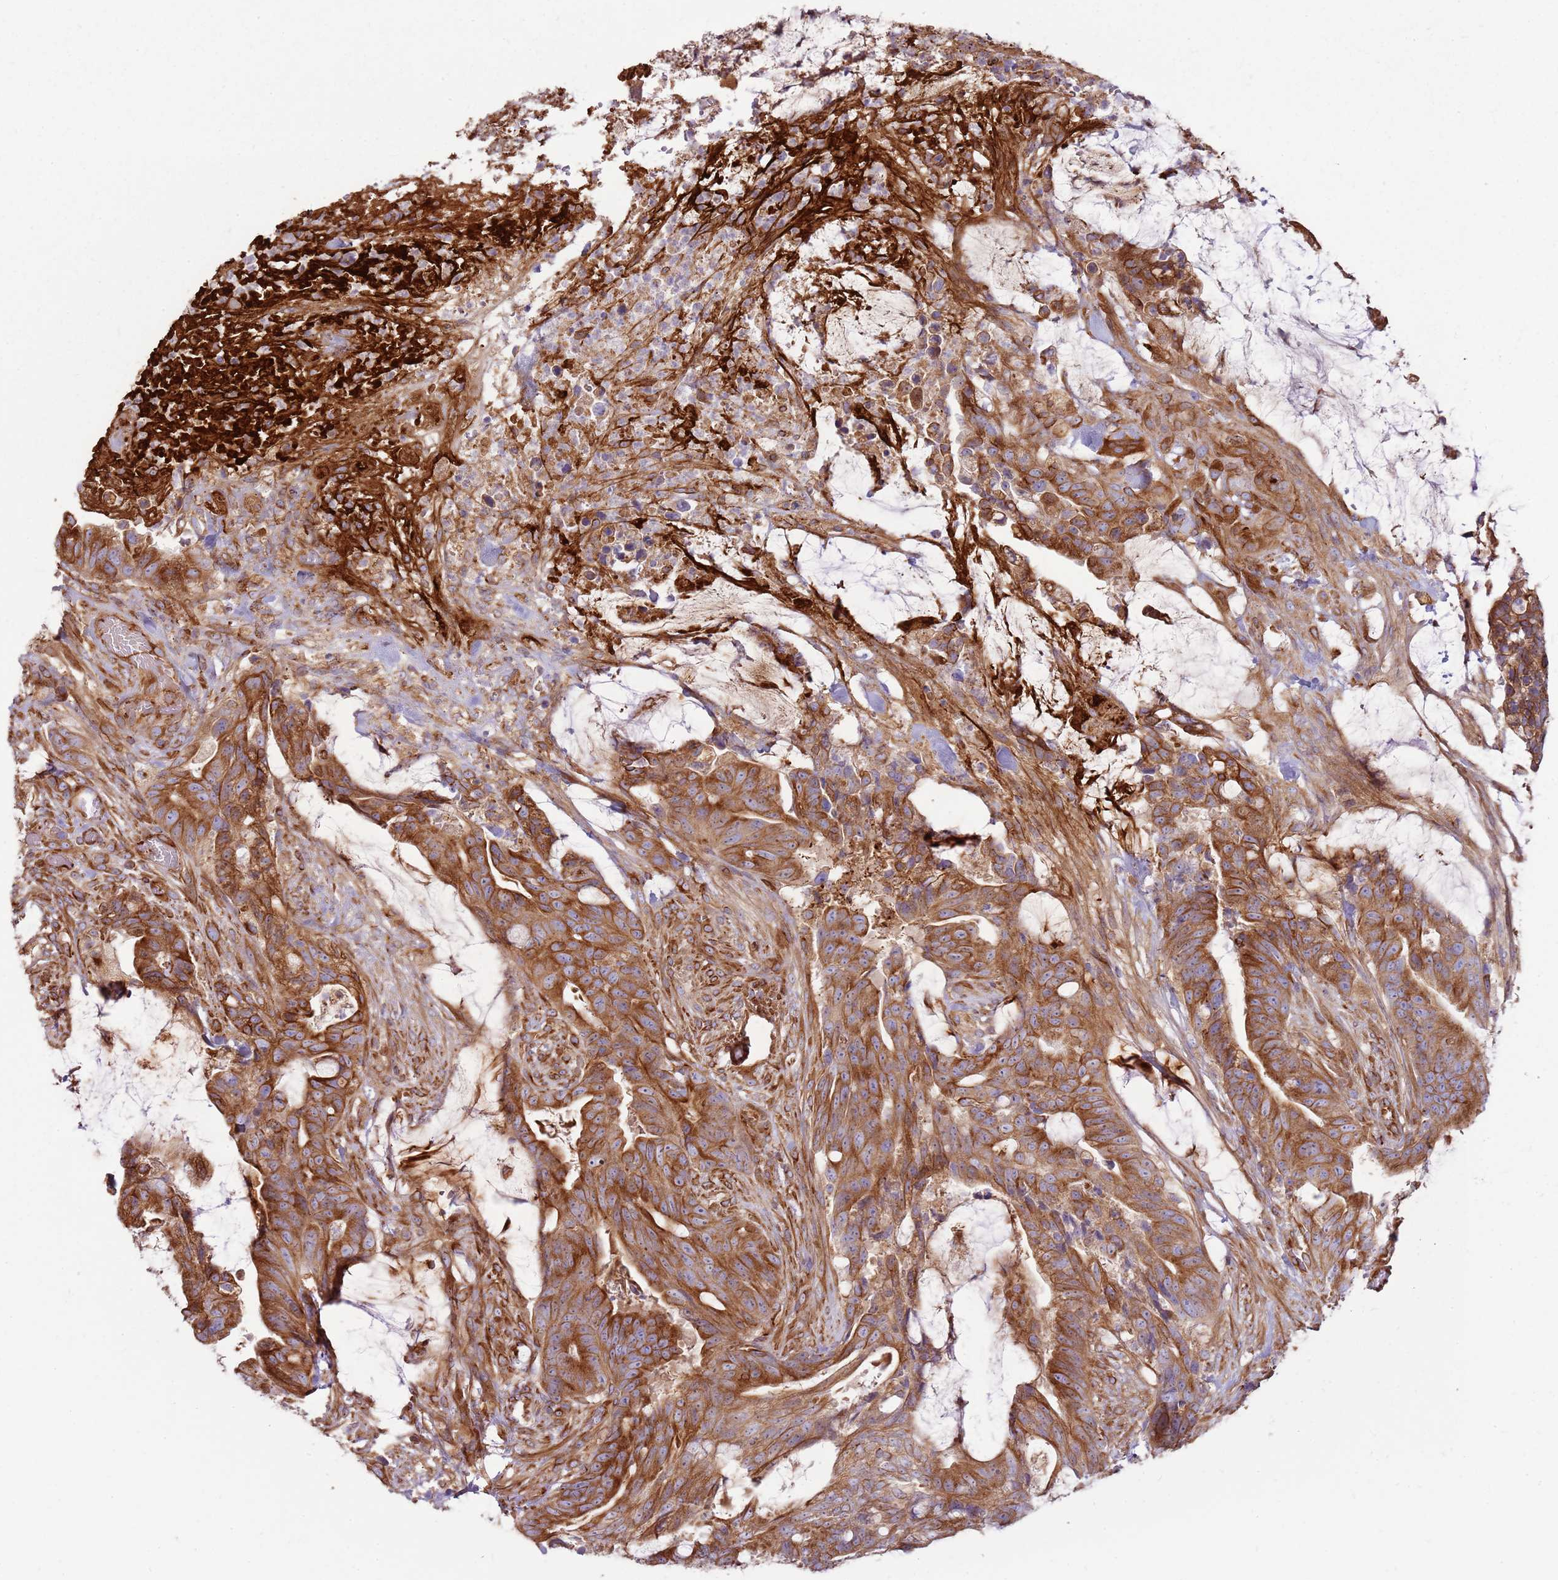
{"staining": {"intensity": "strong", "quantity": ">75%", "location": "cytoplasmic/membranous"}, "tissue": "colorectal cancer", "cell_type": "Tumor cells", "image_type": "cancer", "snomed": [{"axis": "morphology", "description": "Adenocarcinoma, NOS"}, {"axis": "topography", "description": "Colon"}], "caption": "DAB immunohistochemical staining of human colorectal cancer (adenocarcinoma) displays strong cytoplasmic/membranous protein expression in approximately >75% of tumor cells. (DAB (3,3'-diaminobenzidine) IHC, brown staining for protein, blue staining for nuclei).", "gene": "EMC1", "patient": {"sex": "female", "age": 82}}